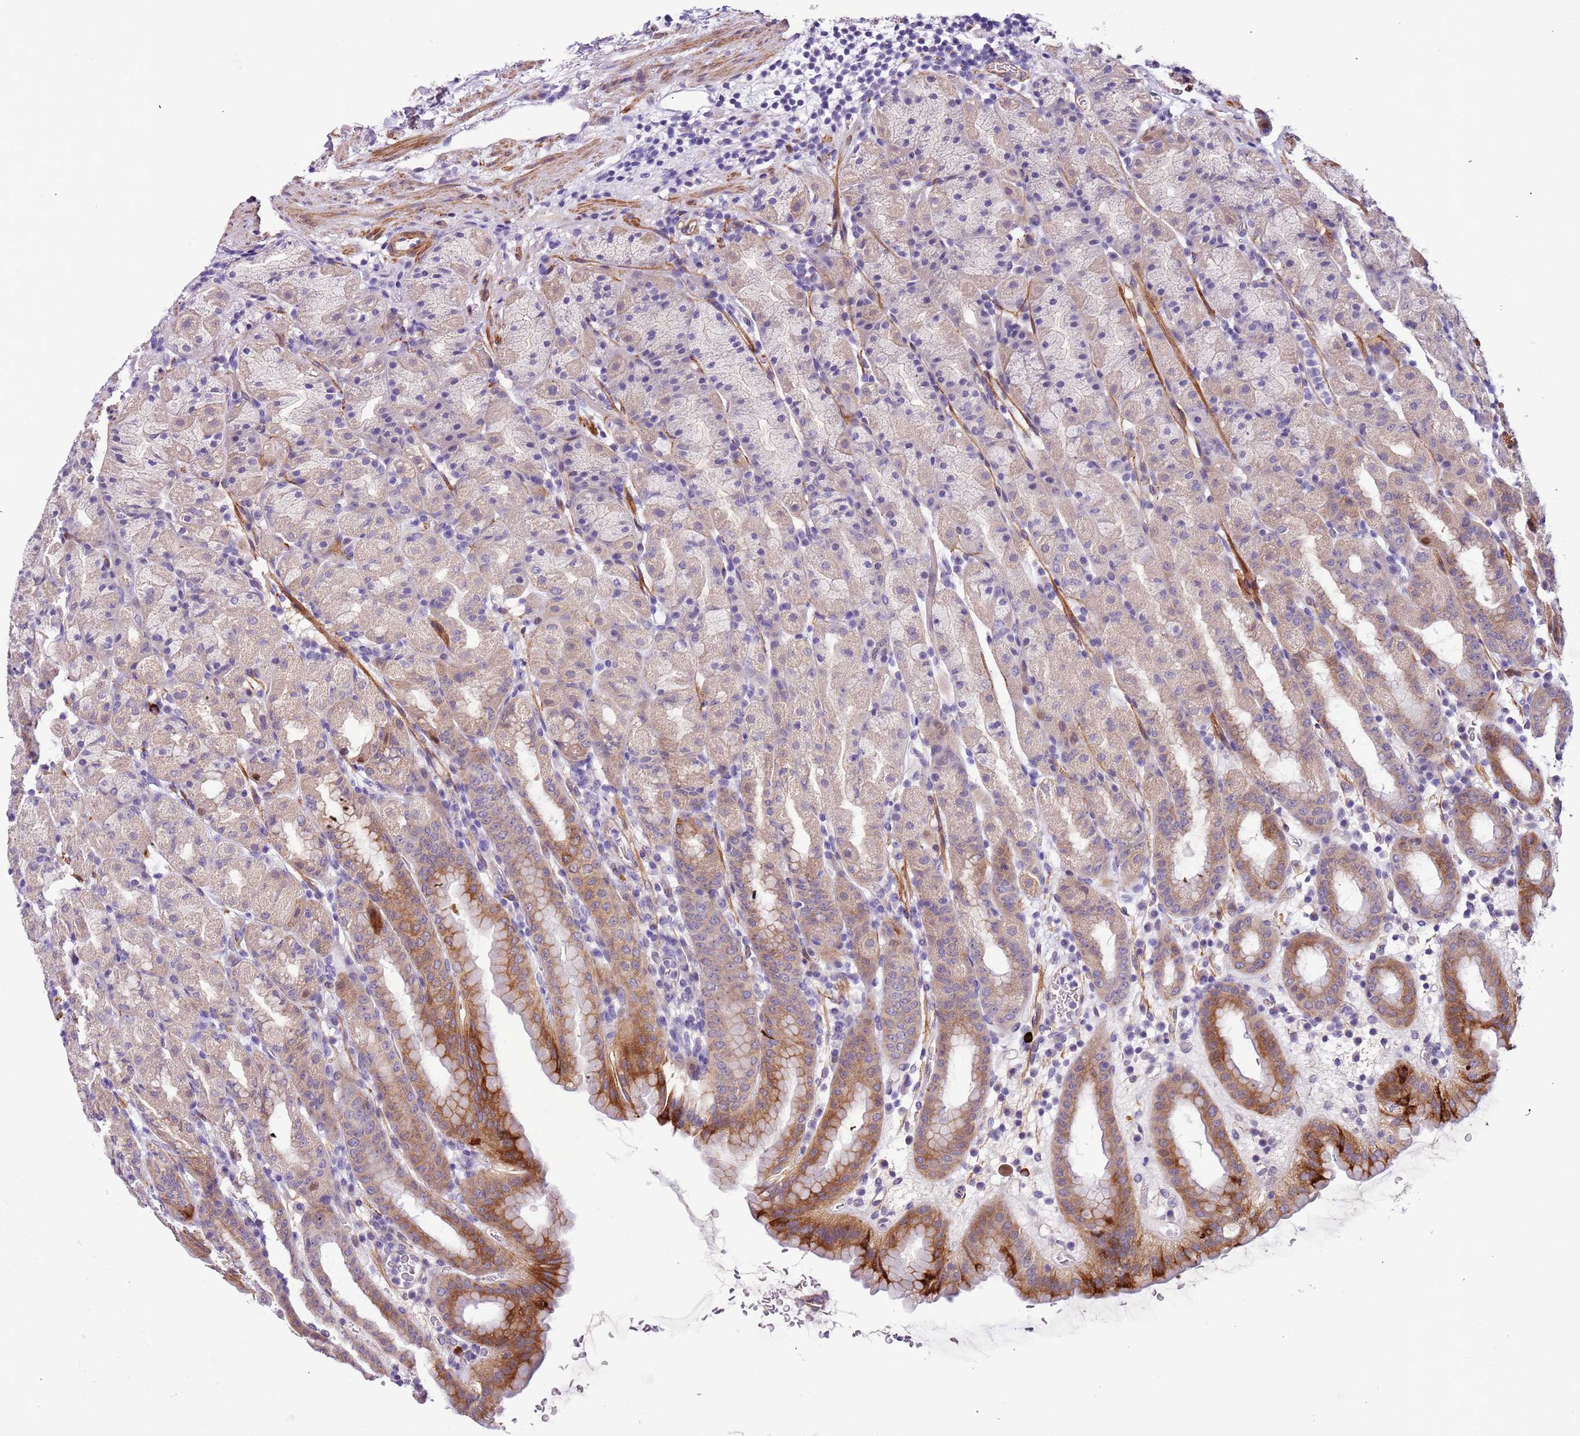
{"staining": {"intensity": "strong", "quantity": "<25%", "location": "cytoplasmic/membranous"}, "tissue": "stomach", "cell_type": "Glandular cells", "image_type": "normal", "snomed": [{"axis": "morphology", "description": "Normal tissue, NOS"}, {"axis": "topography", "description": "Stomach, upper"}], "caption": "IHC histopathology image of benign human stomach stained for a protein (brown), which demonstrates medium levels of strong cytoplasmic/membranous expression in approximately <25% of glandular cells.", "gene": "PLEKHH1", "patient": {"sex": "male", "age": 68}}